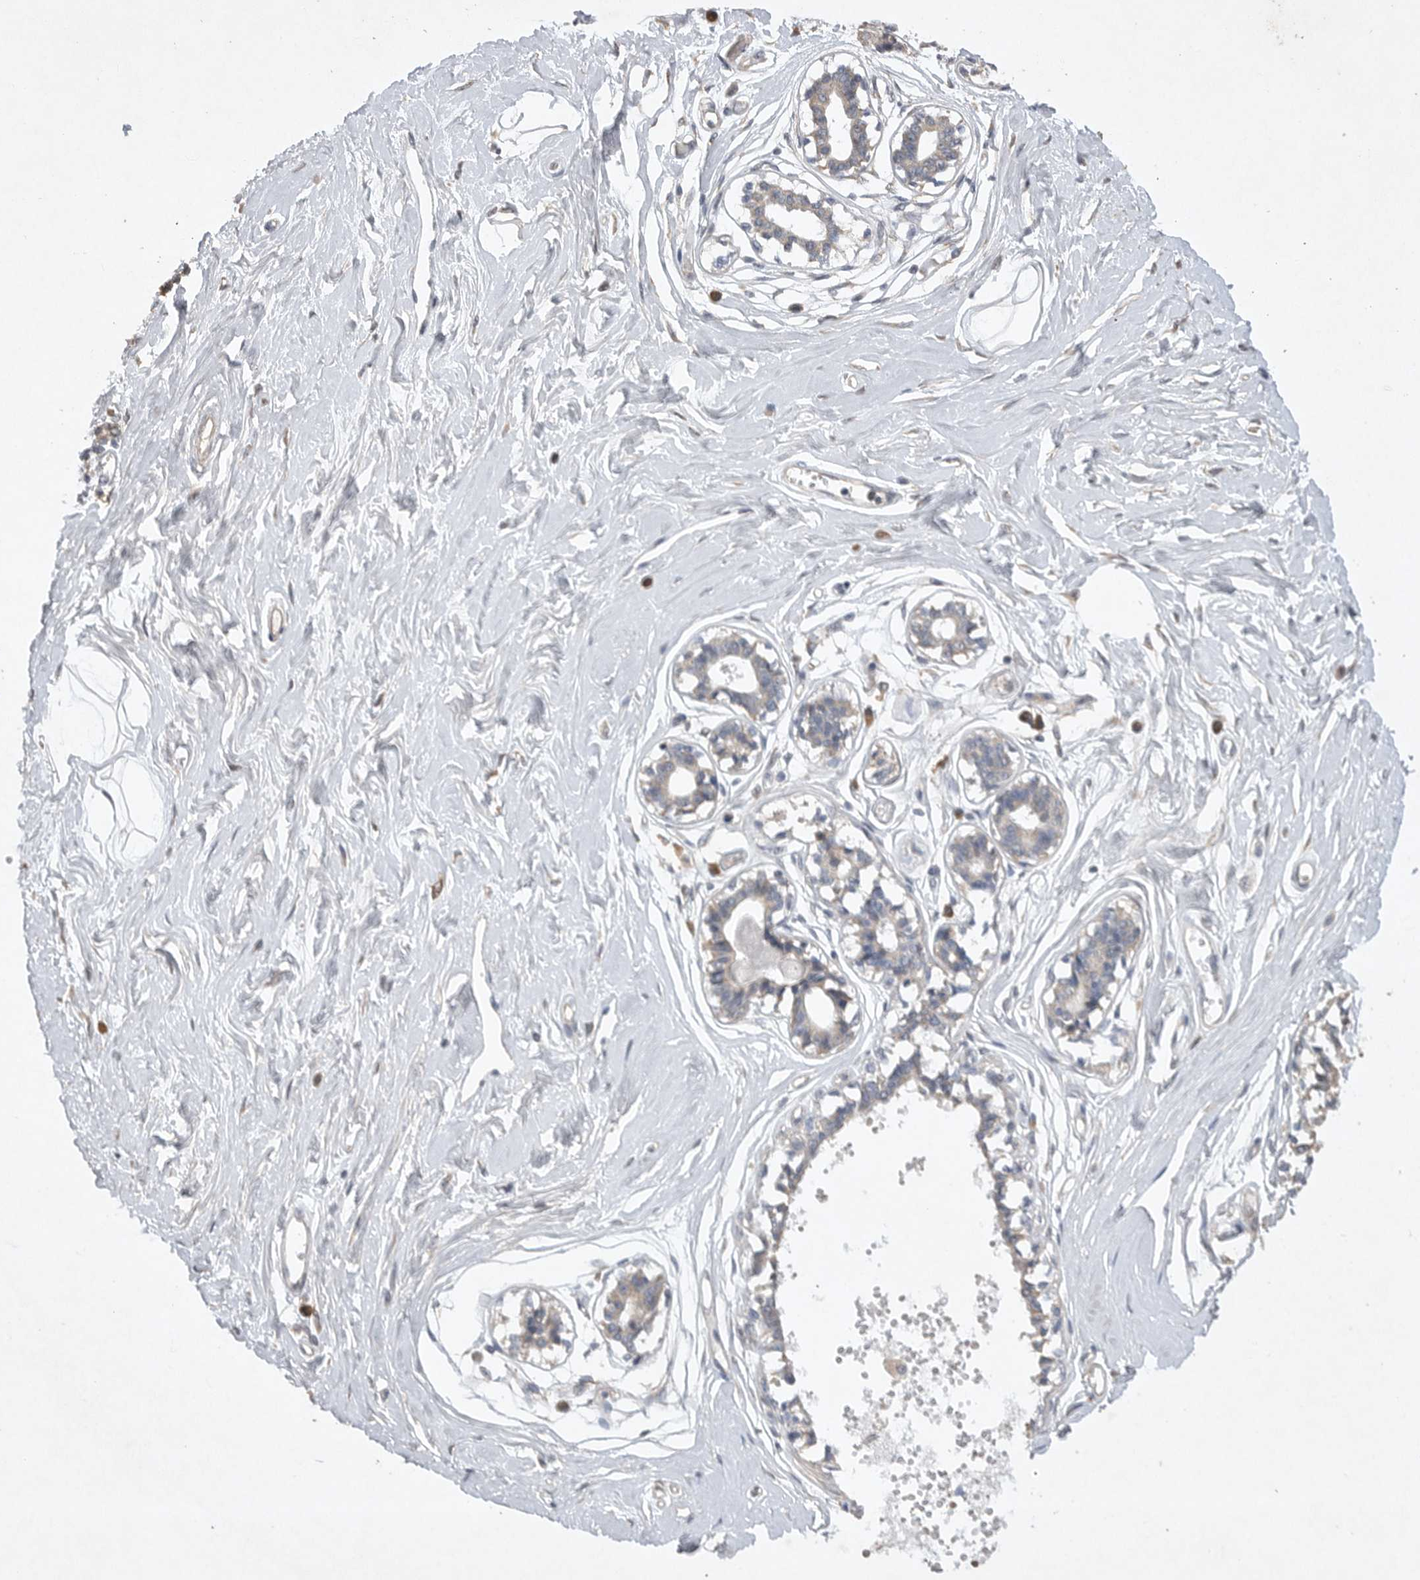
{"staining": {"intensity": "negative", "quantity": "none", "location": "none"}, "tissue": "breast", "cell_type": "Adipocytes", "image_type": "normal", "snomed": [{"axis": "morphology", "description": "Normal tissue, NOS"}, {"axis": "topography", "description": "Breast"}], "caption": "Immunohistochemical staining of normal human breast shows no significant staining in adipocytes. (Stains: DAB immunohistochemistry with hematoxylin counter stain, Microscopy: brightfield microscopy at high magnification).", "gene": "EDEM3", "patient": {"sex": "female", "age": 45}}